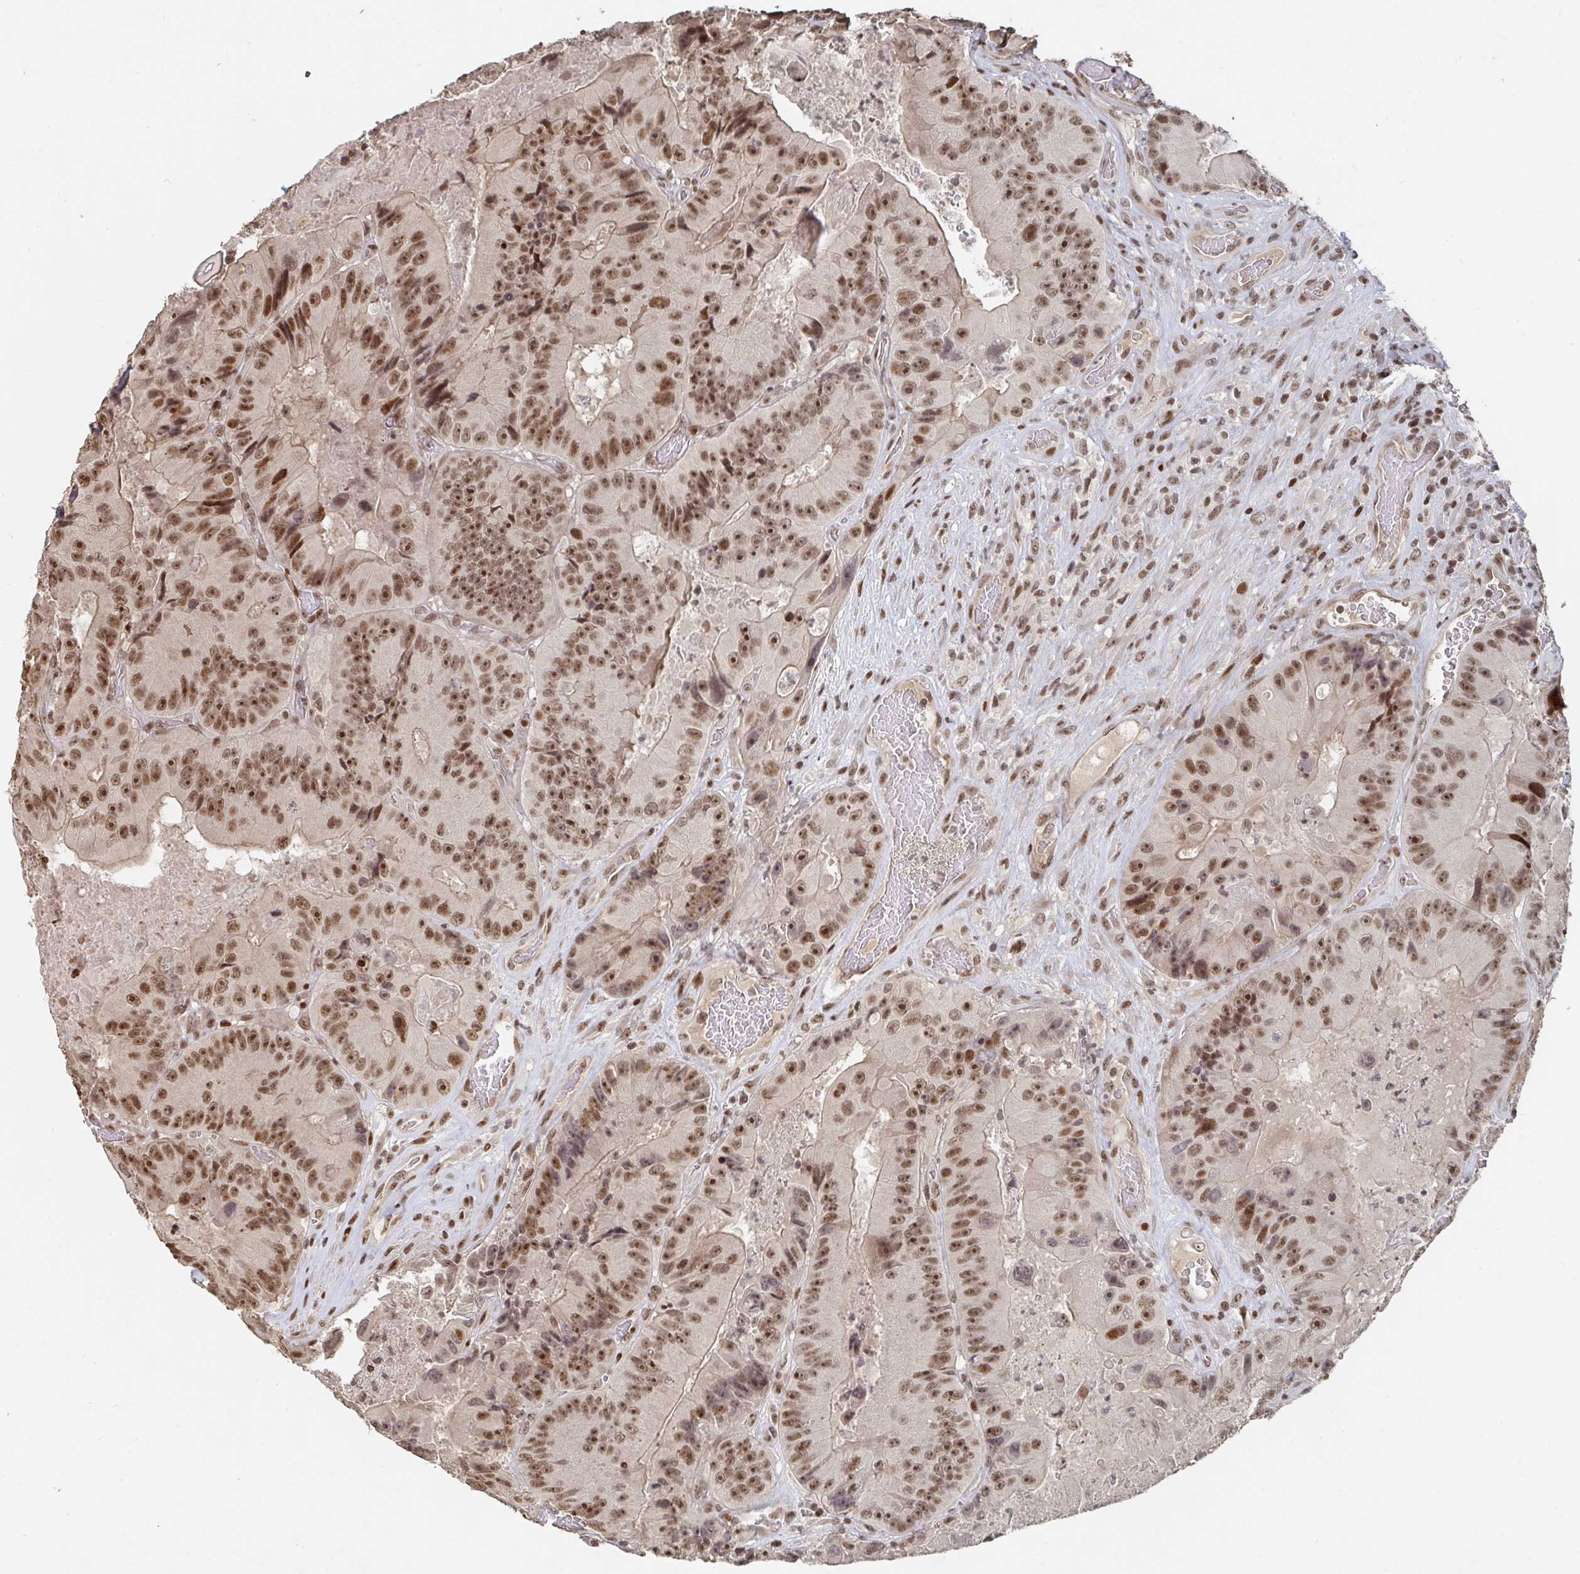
{"staining": {"intensity": "moderate", "quantity": ">75%", "location": "nuclear"}, "tissue": "colorectal cancer", "cell_type": "Tumor cells", "image_type": "cancer", "snomed": [{"axis": "morphology", "description": "Adenocarcinoma, NOS"}, {"axis": "topography", "description": "Colon"}], "caption": "The photomicrograph shows staining of adenocarcinoma (colorectal), revealing moderate nuclear protein staining (brown color) within tumor cells.", "gene": "ZDHHC12", "patient": {"sex": "female", "age": 86}}